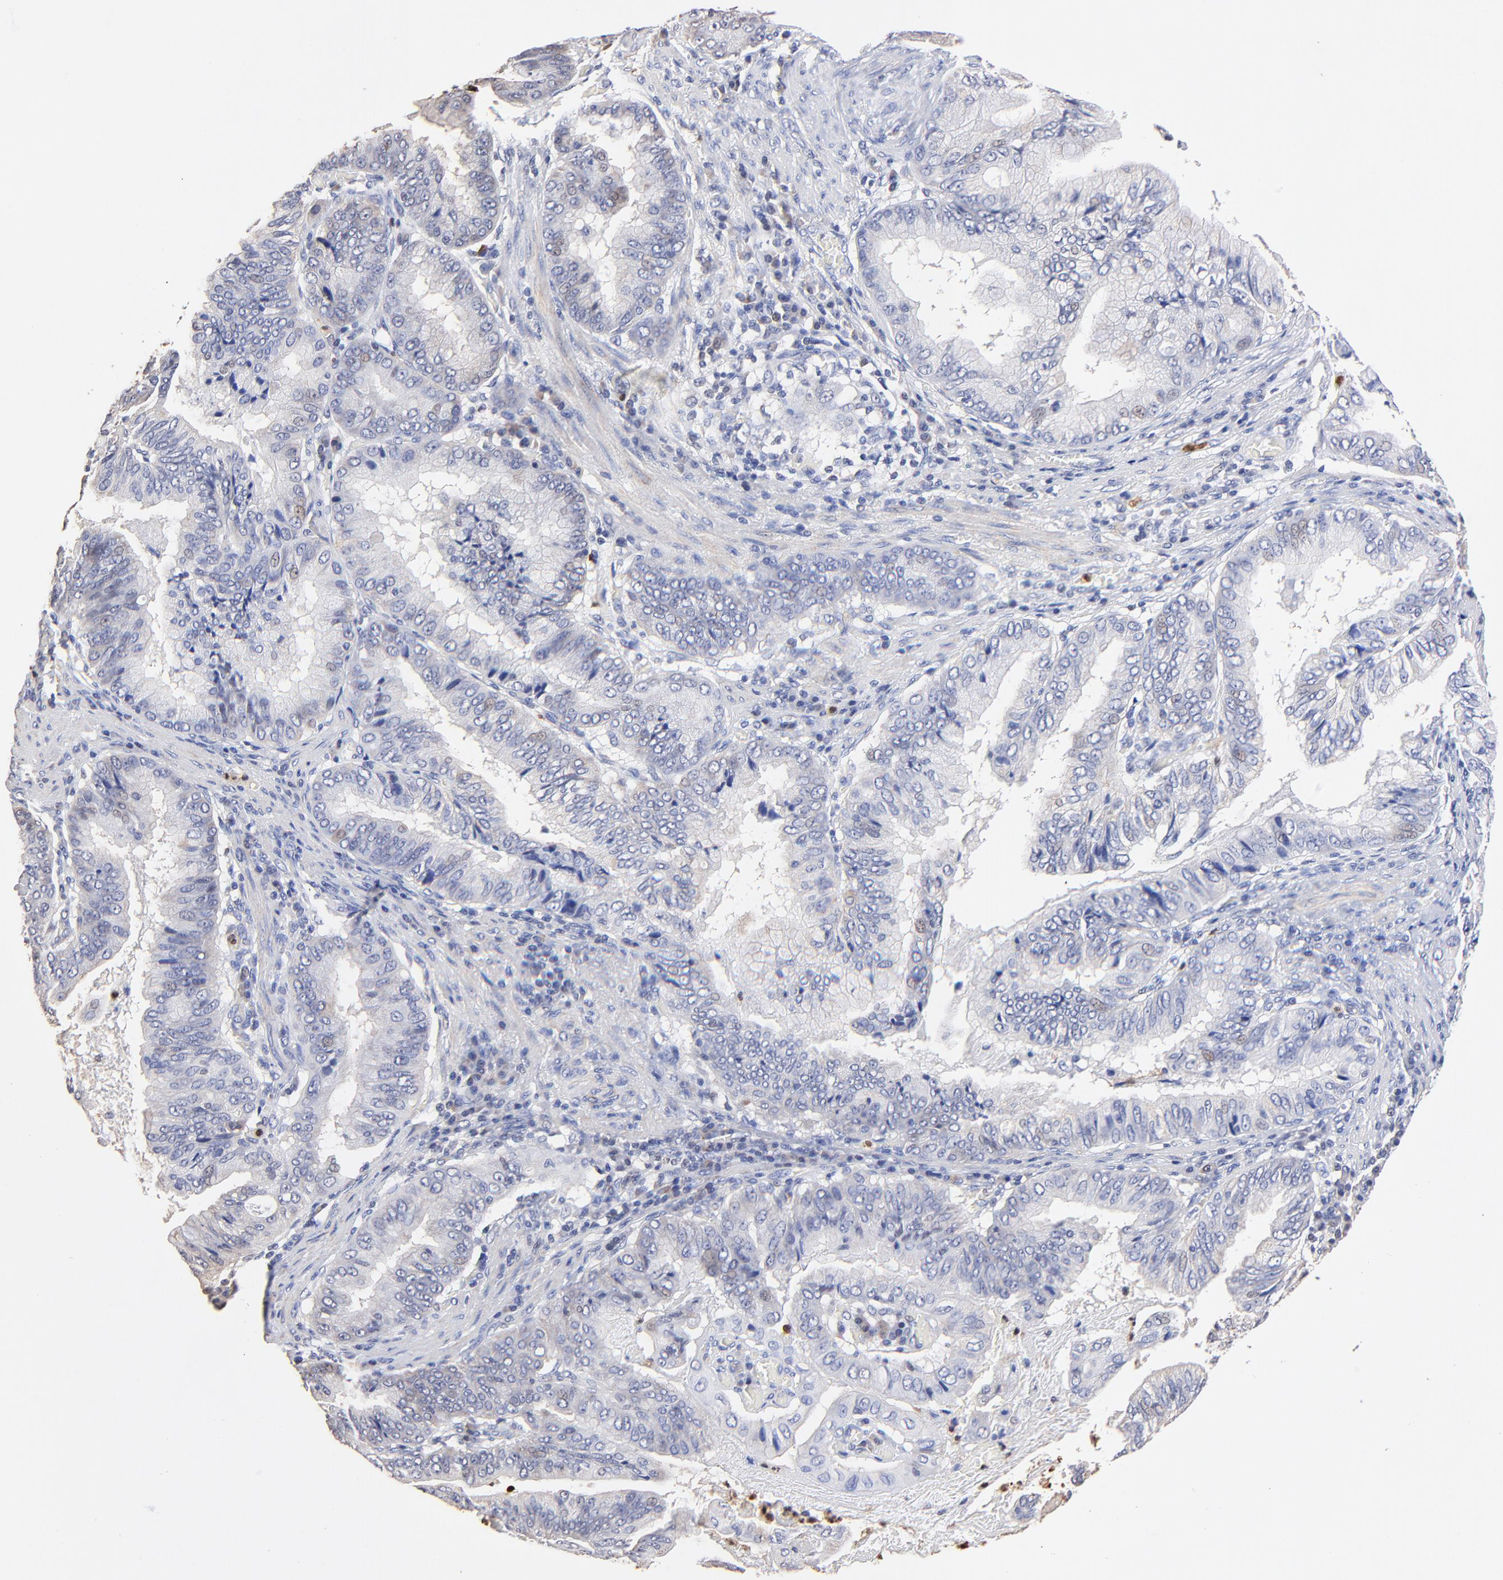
{"staining": {"intensity": "weak", "quantity": "<25%", "location": "nuclear"}, "tissue": "stomach cancer", "cell_type": "Tumor cells", "image_type": "cancer", "snomed": [{"axis": "morphology", "description": "Adenocarcinoma, NOS"}, {"axis": "topography", "description": "Stomach, upper"}], "caption": "Micrograph shows no protein expression in tumor cells of stomach cancer tissue. (Brightfield microscopy of DAB (3,3'-diaminobenzidine) immunohistochemistry (IHC) at high magnification).", "gene": "BBOF1", "patient": {"sex": "male", "age": 80}}